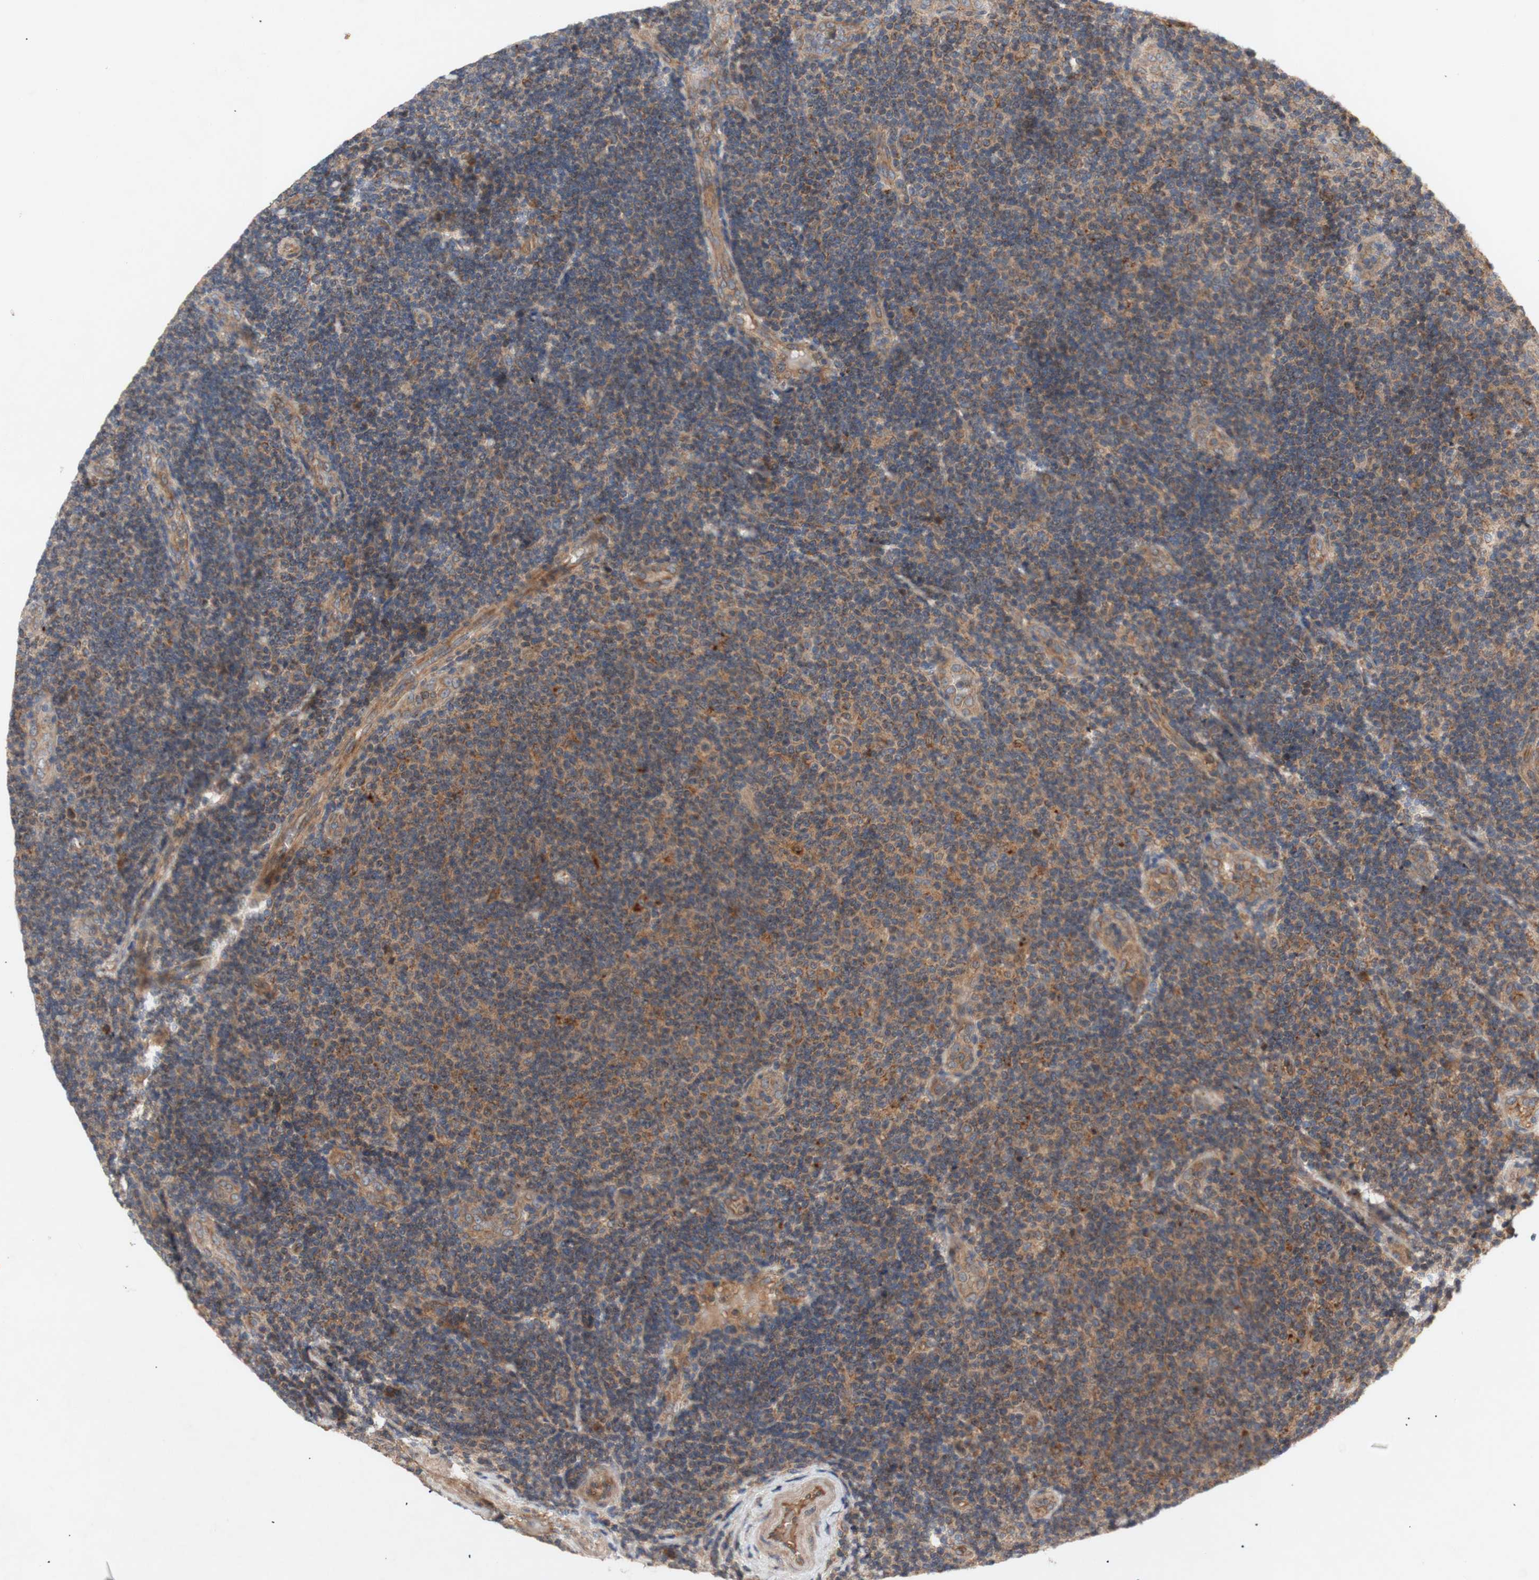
{"staining": {"intensity": "moderate", "quantity": ">75%", "location": "cytoplasmic/membranous"}, "tissue": "lymphoma", "cell_type": "Tumor cells", "image_type": "cancer", "snomed": [{"axis": "morphology", "description": "Malignant lymphoma, non-Hodgkin's type, Low grade"}, {"axis": "topography", "description": "Lymph node"}], "caption": "Brown immunohistochemical staining in low-grade malignant lymphoma, non-Hodgkin's type shows moderate cytoplasmic/membranous staining in about >75% of tumor cells.", "gene": "PKN1", "patient": {"sex": "male", "age": 83}}